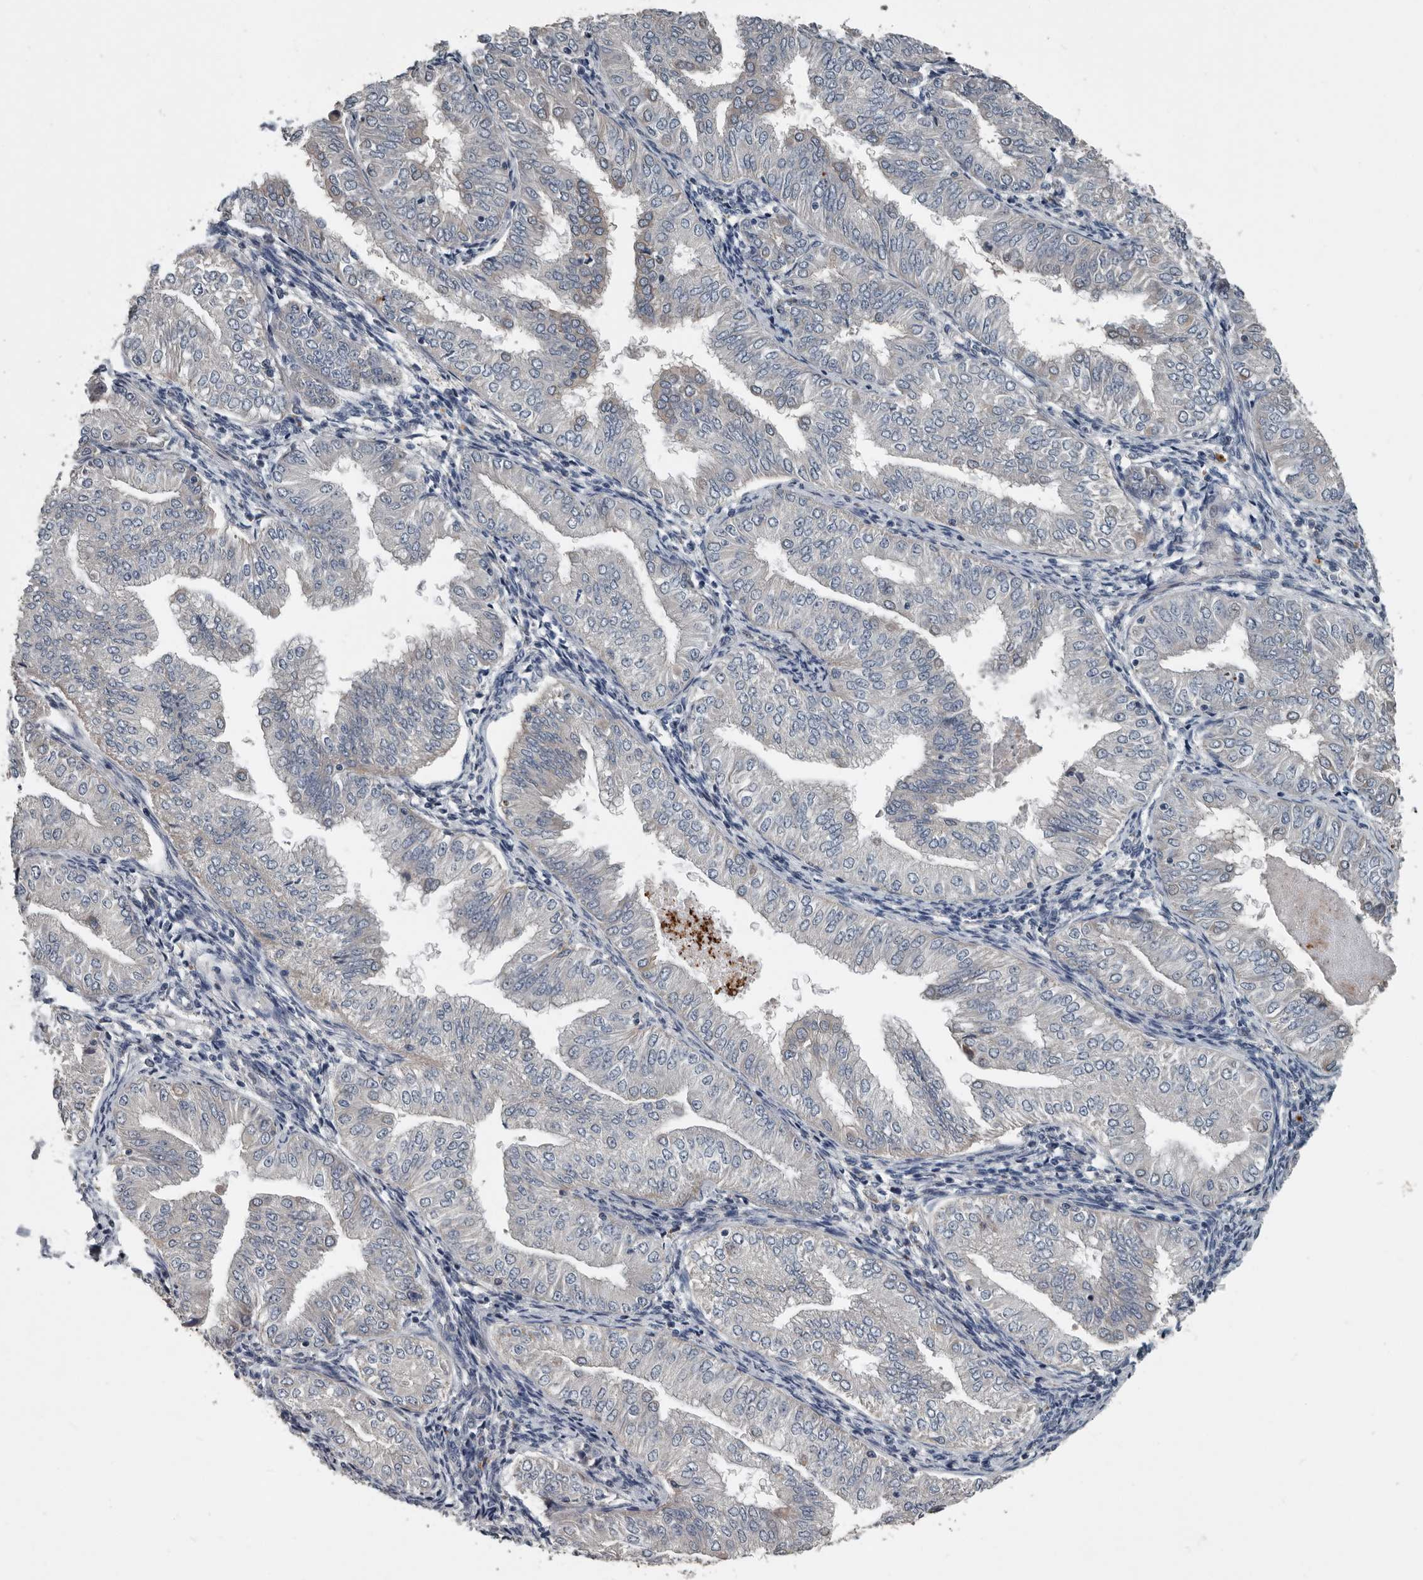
{"staining": {"intensity": "negative", "quantity": "none", "location": "none"}, "tissue": "endometrial cancer", "cell_type": "Tumor cells", "image_type": "cancer", "snomed": [{"axis": "morphology", "description": "Normal tissue, NOS"}, {"axis": "morphology", "description": "Adenocarcinoma, NOS"}, {"axis": "topography", "description": "Endometrium"}], "caption": "IHC micrograph of human endometrial cancer stained for a protein (brown), which shows no staining in tumor cells.", "gene": "DPY19L4", "patient": {"sex": "female", "age": 53}}